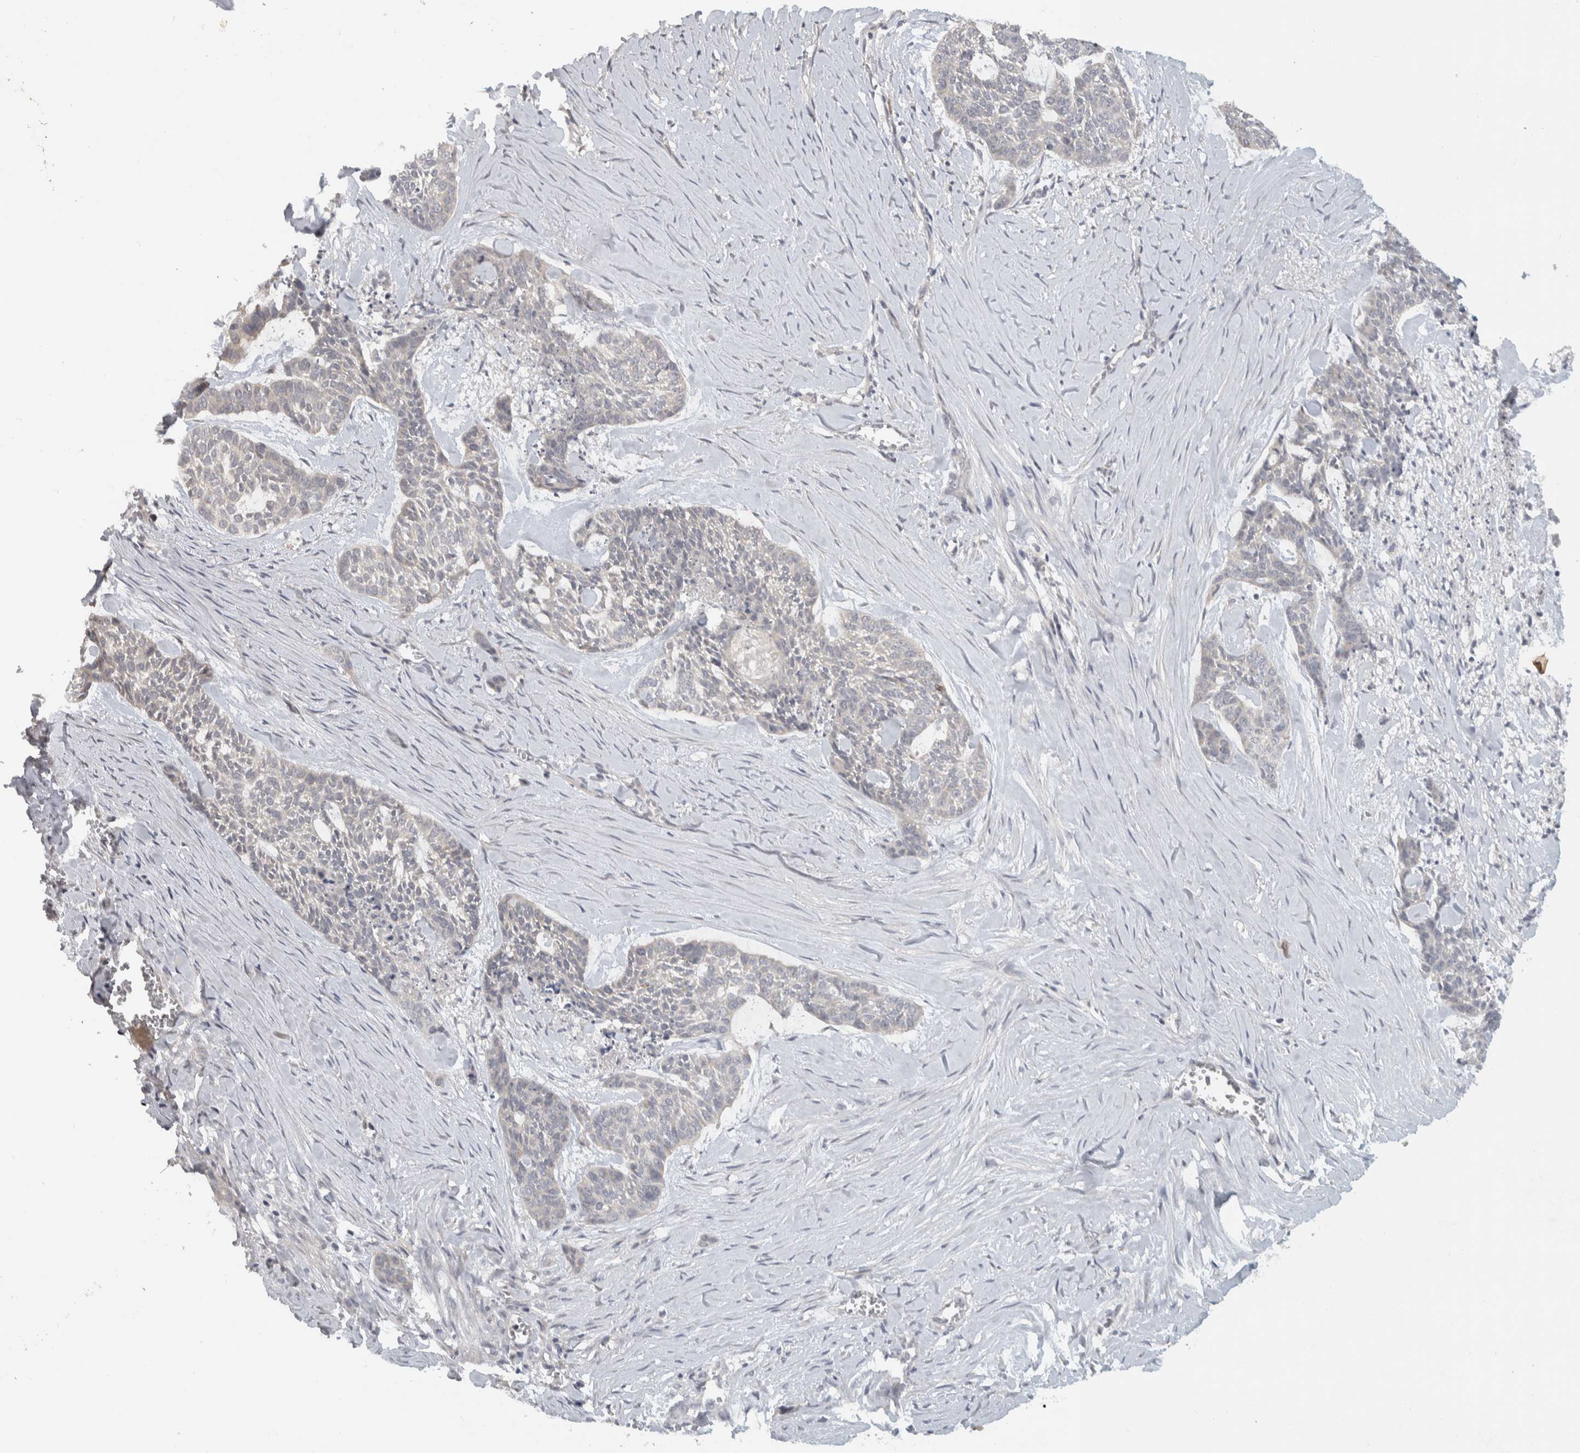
{"staining": {"intensity": "negative", "quantity": "none", "location": "none"}, "tissue": "skin cancer", "cell_type": "Tumor cells", "image_type": "cancer", "snomed": [{"axis": "morphology", "description": "Basal cell carcinoma"}, {"axis": "topography", "description": "Skin"}], "caption": "Protein analysis of skin basal cell carcinoma demonstrates no significant staining in tumor cells.", "gene": "AFP", "patient": {"sex": "female", "age": 64}}